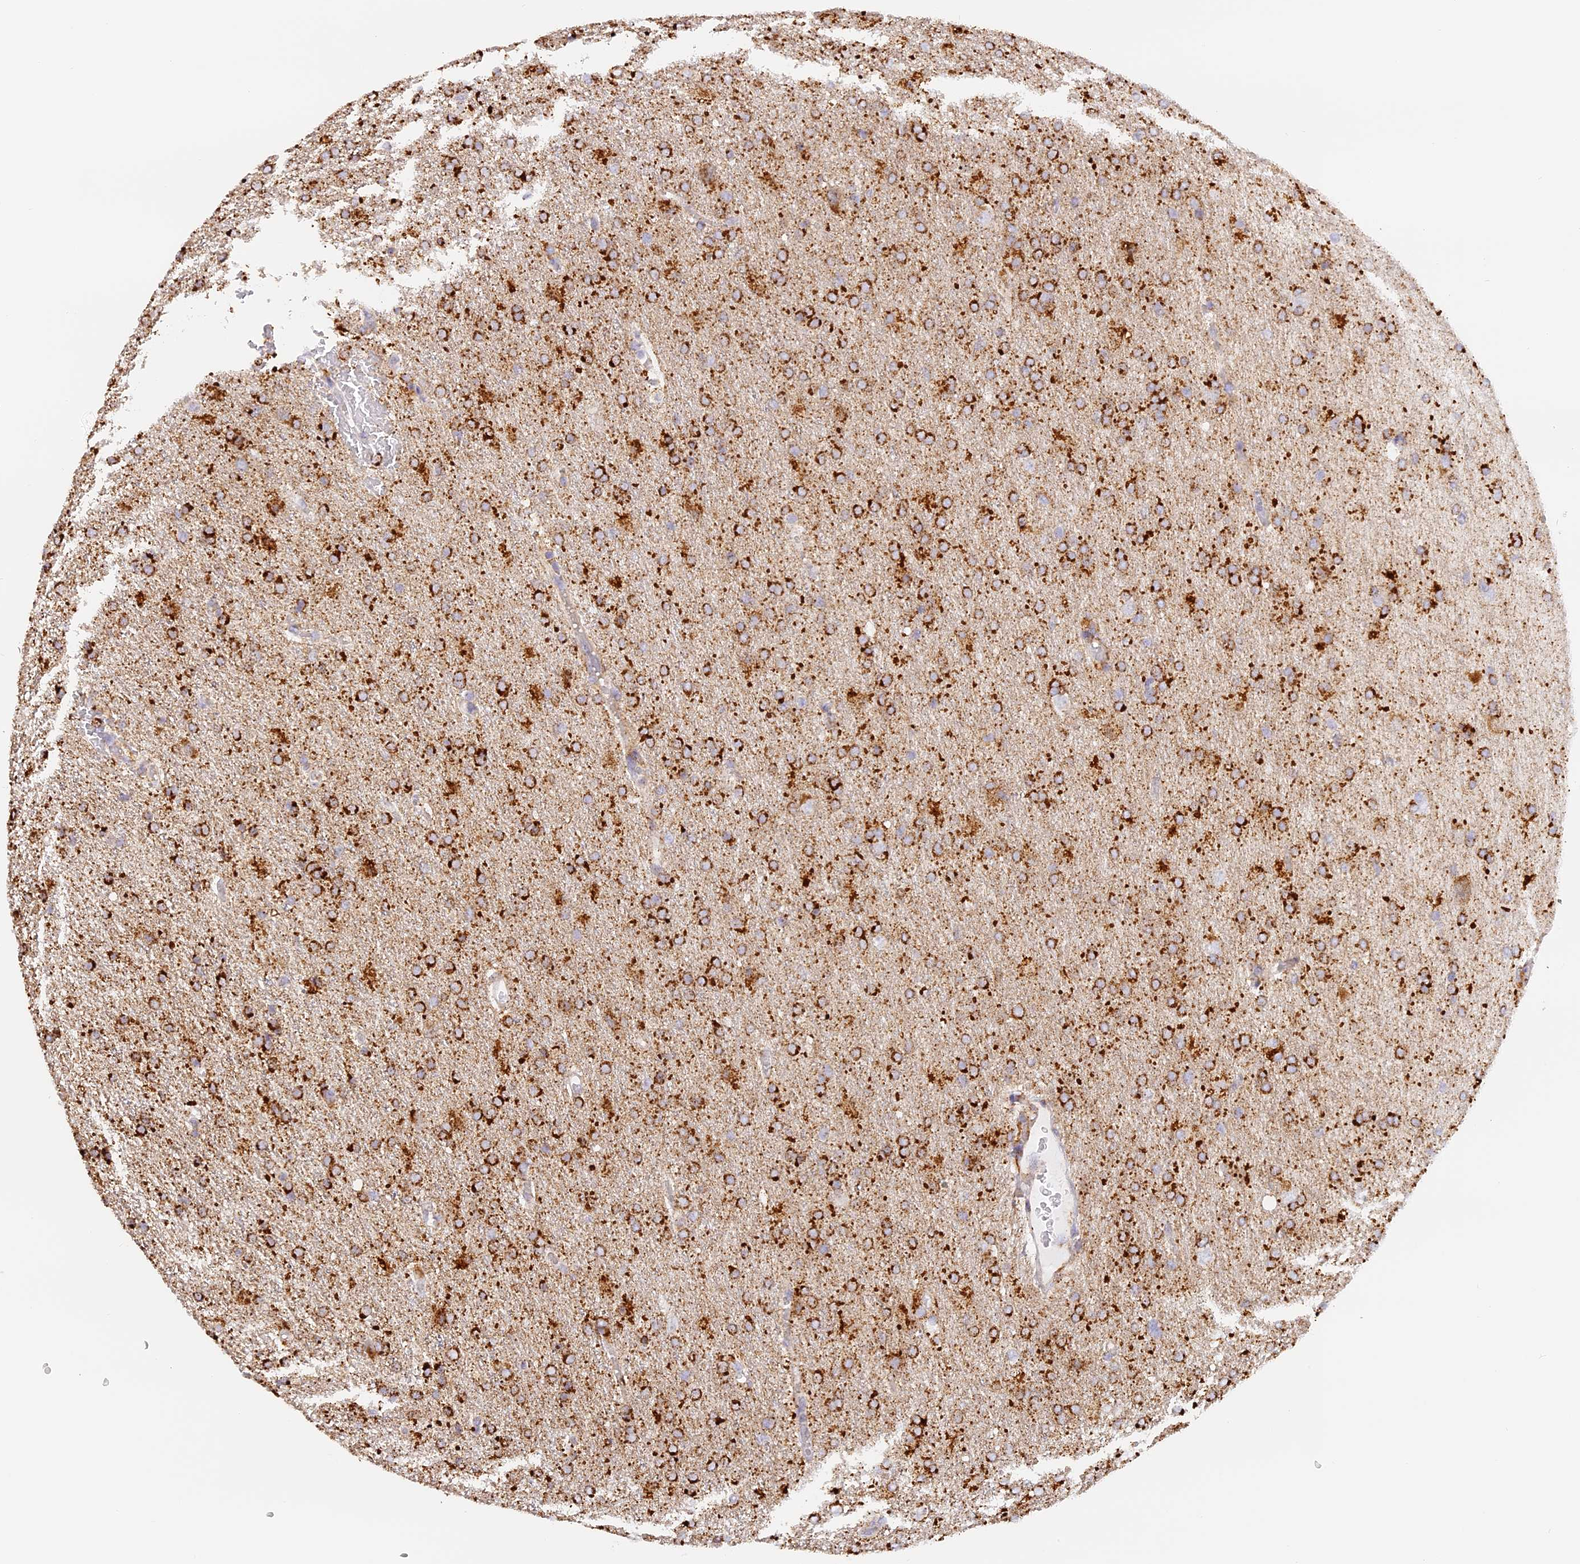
{"staining": {"intensity": "strong", "quantity": ">75%", "location": "cytoplasmic/membranous"}, "tissue": "glioma", "cell_type": "Tumor cells", "image_type": "cancer", "snomed": [{"axis": "morphology", "description": "Glioma, malignant, High grade"}, {"axis": "topography", "description": "Brain"}], "caption": "High-grade glioma (malignant) stained with a protein marker displays strong staining in tumor cells.", "gene": "LAMP2", "patient": {"sex": "male", "age": 72}}